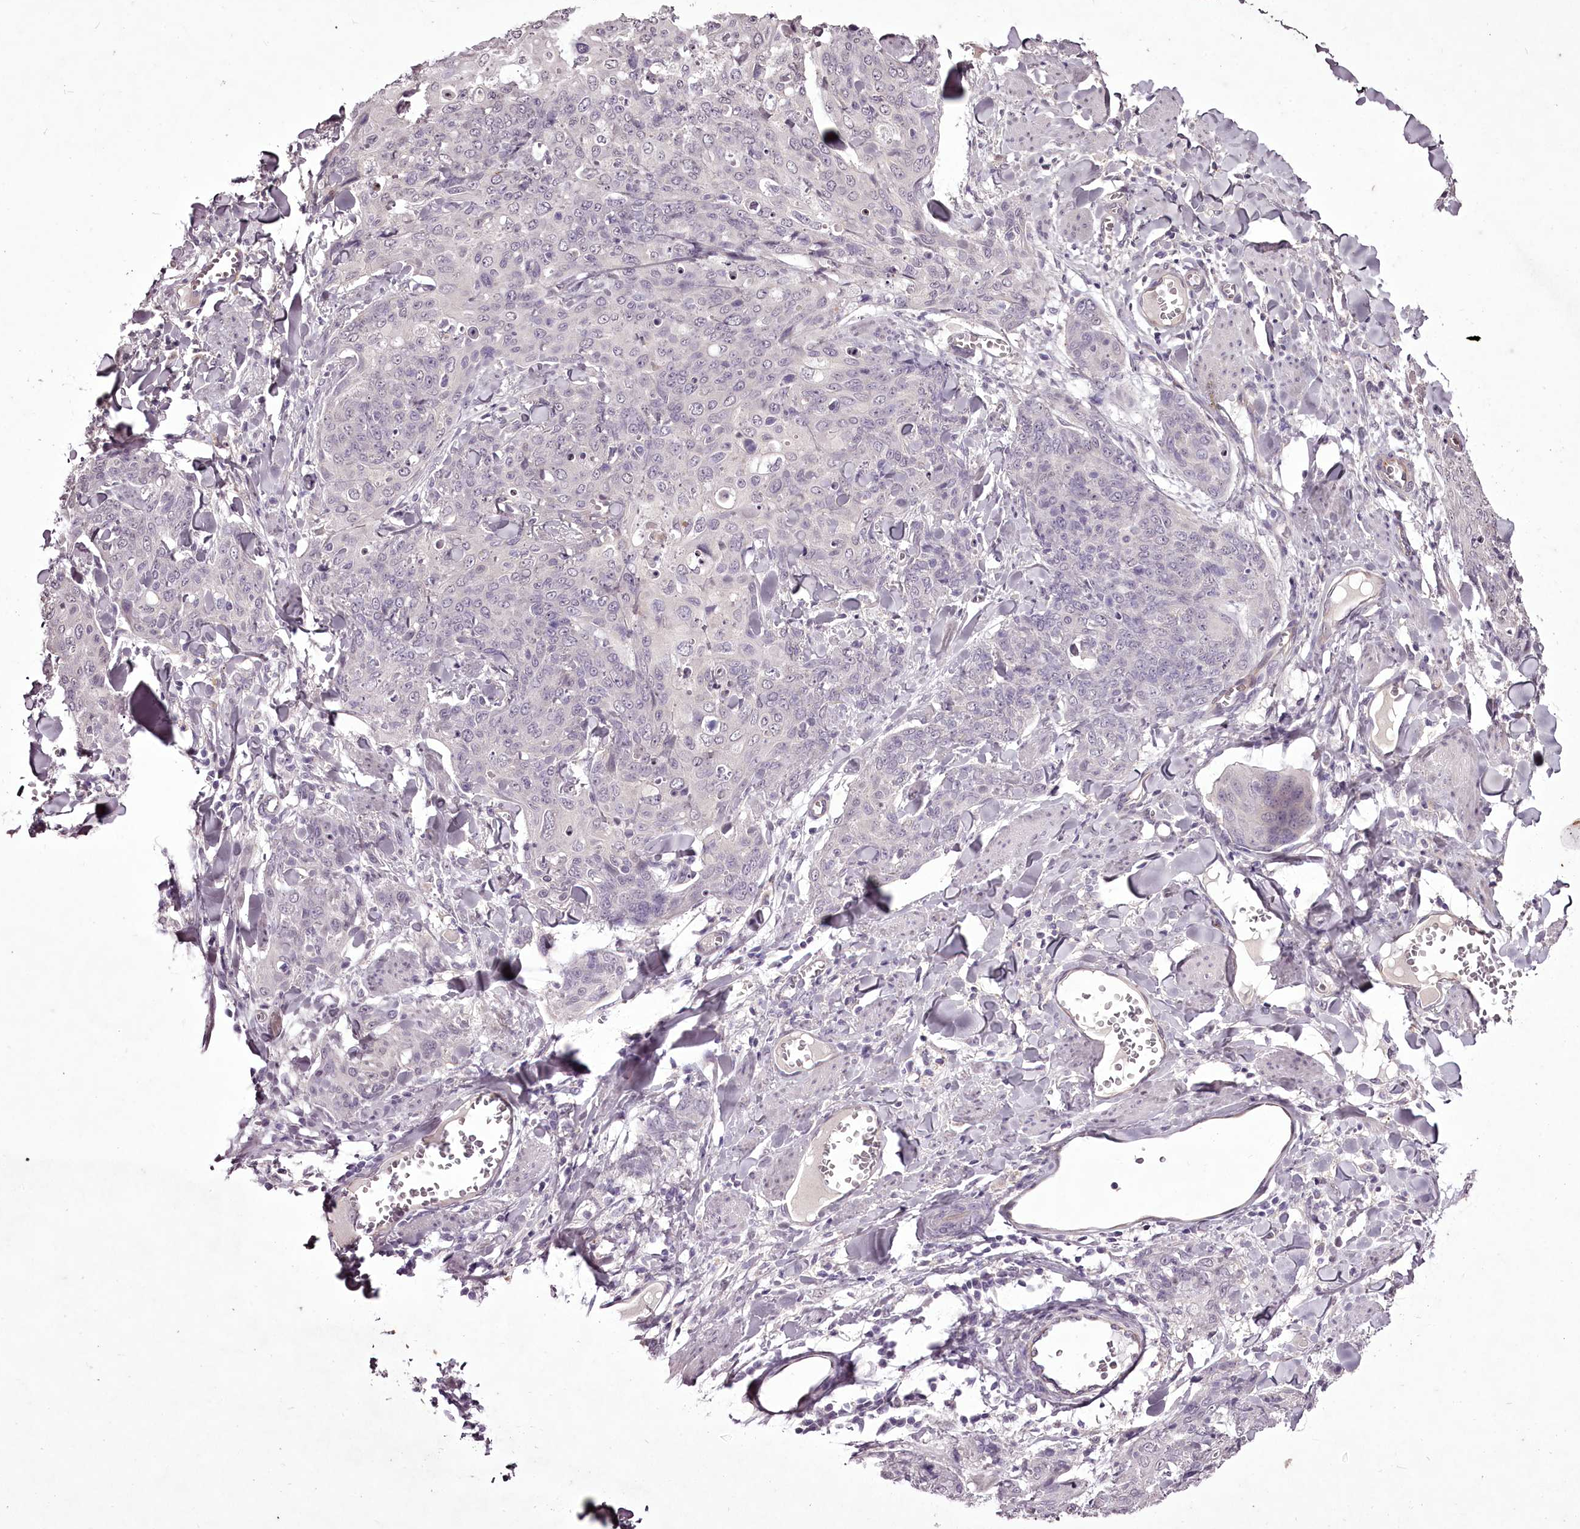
{"staining": {"intensity": "negative", "quantity": "none", "location": "none"}, "tissue": "skin cancer", "cell_type": "Tumor cells", "image_type": "cancer", "snomed": [{"axis": "morphology", "description": "Squamous cell carcinoma, NOS"}, {"axis": "topography", "description": "Skin"}, {"axis": "topography", "description": "Vulva"}], "caption": "DAB immunohistochemical staining of human skin cancer displays no significant positivity in tumor cells.", "gene": "C1orf56", "patient": {"sex": "female", "age": 85}}